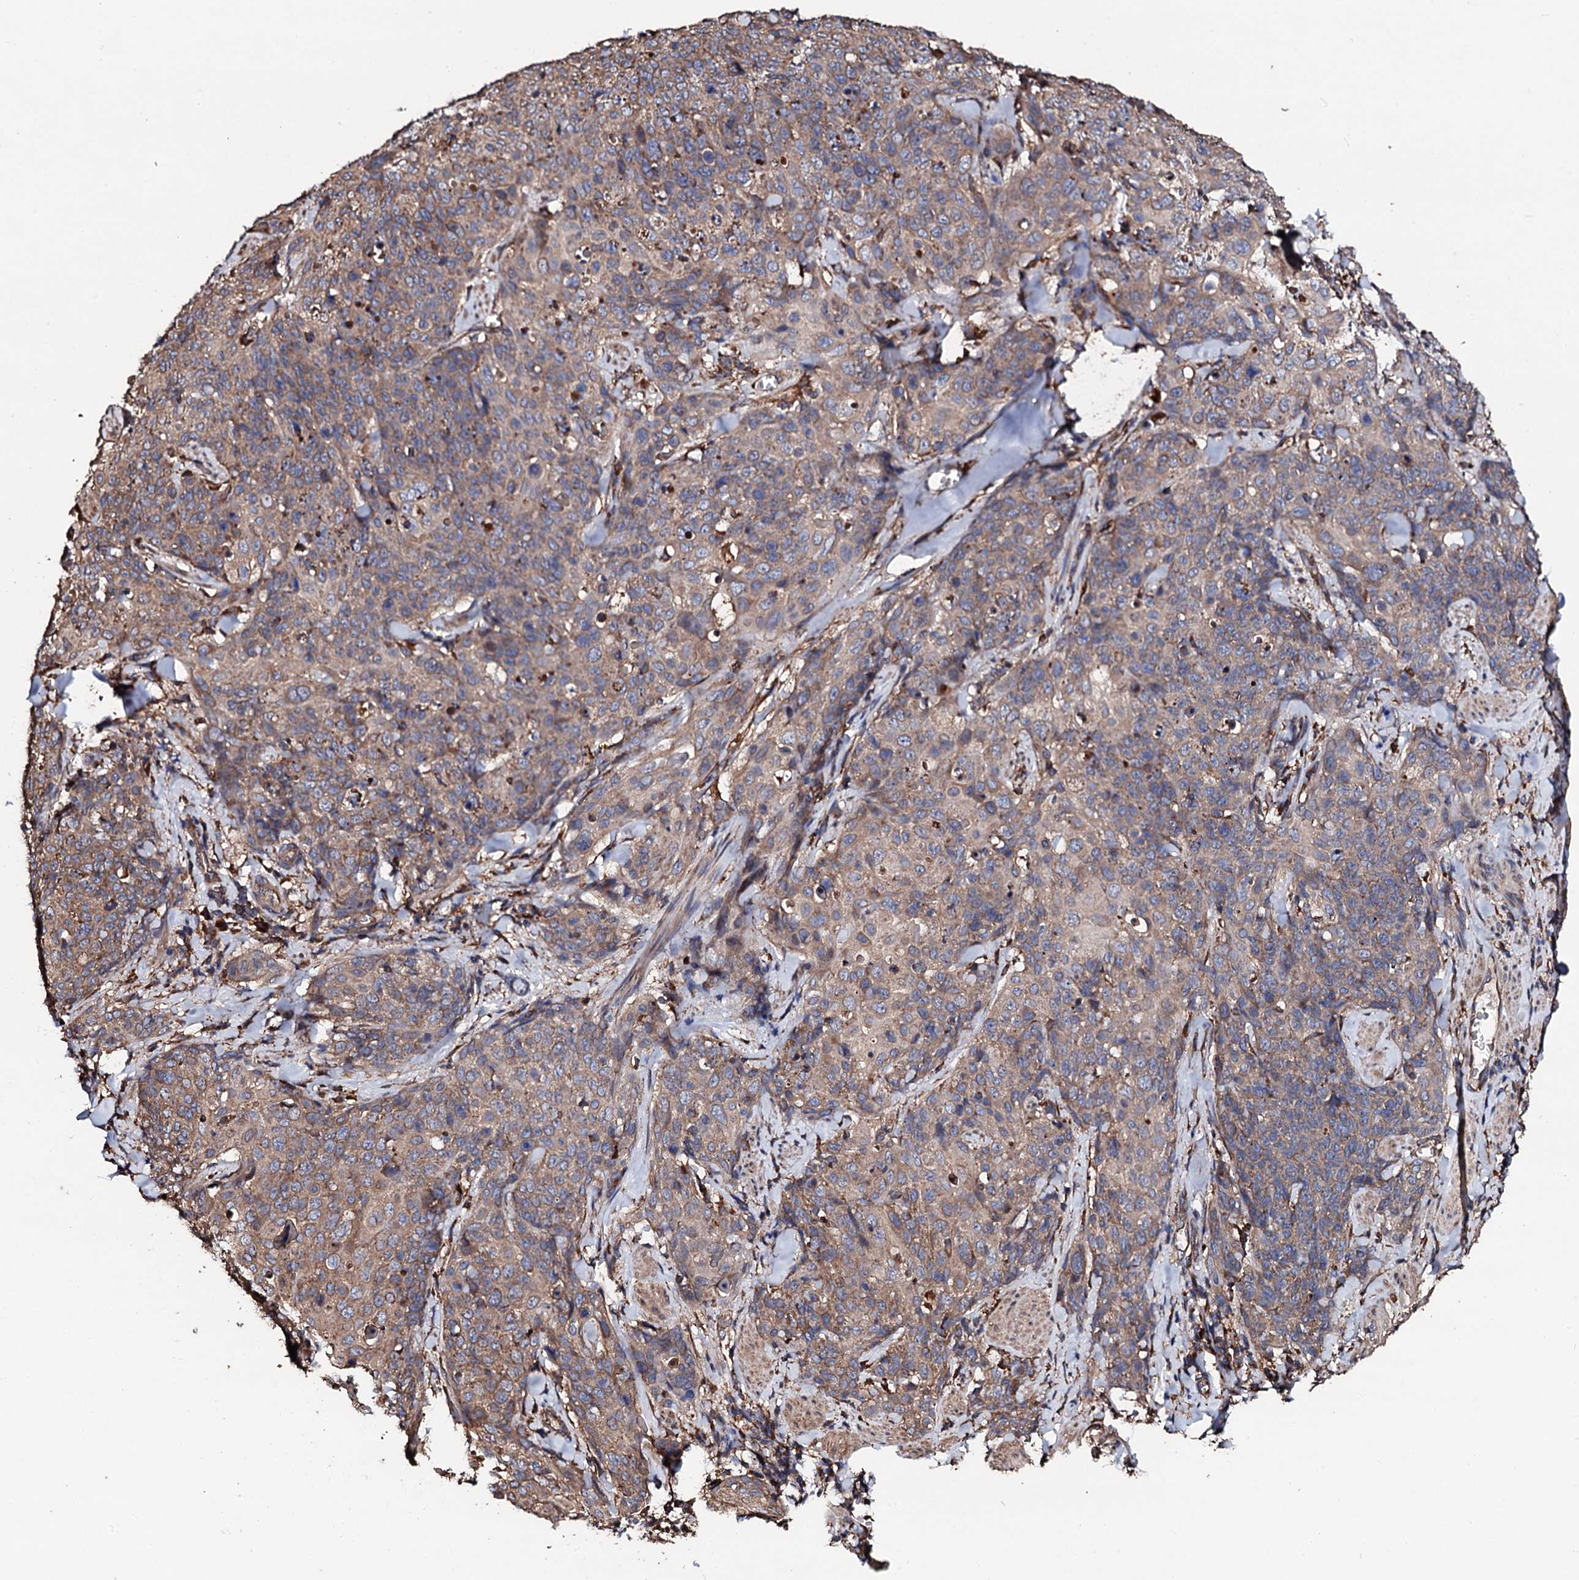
{"staining": {"intensity": "weak", "quantity": ">75%", "location": "cytoplasmic/membranous"}, "tissue": "skin cancer", "cell_type": "Tumor cells", "image_type": "cancer", "snomed": [{"axis": "morphology", "description": "Squamous cell carcinoma, NOS"}, {"axis": "topography", "description": "Skin"}, {"axis": "topography", "description": "Vulva"}], "caption": "Squamous cell carcinoma (skin) stained for a protein (brown) displays weak cytoplasmic/membranous positive staining in approximately >75% of tumor cells.", "gene": "CKAP5", "patient": {"sex": "female", "age": 85}}